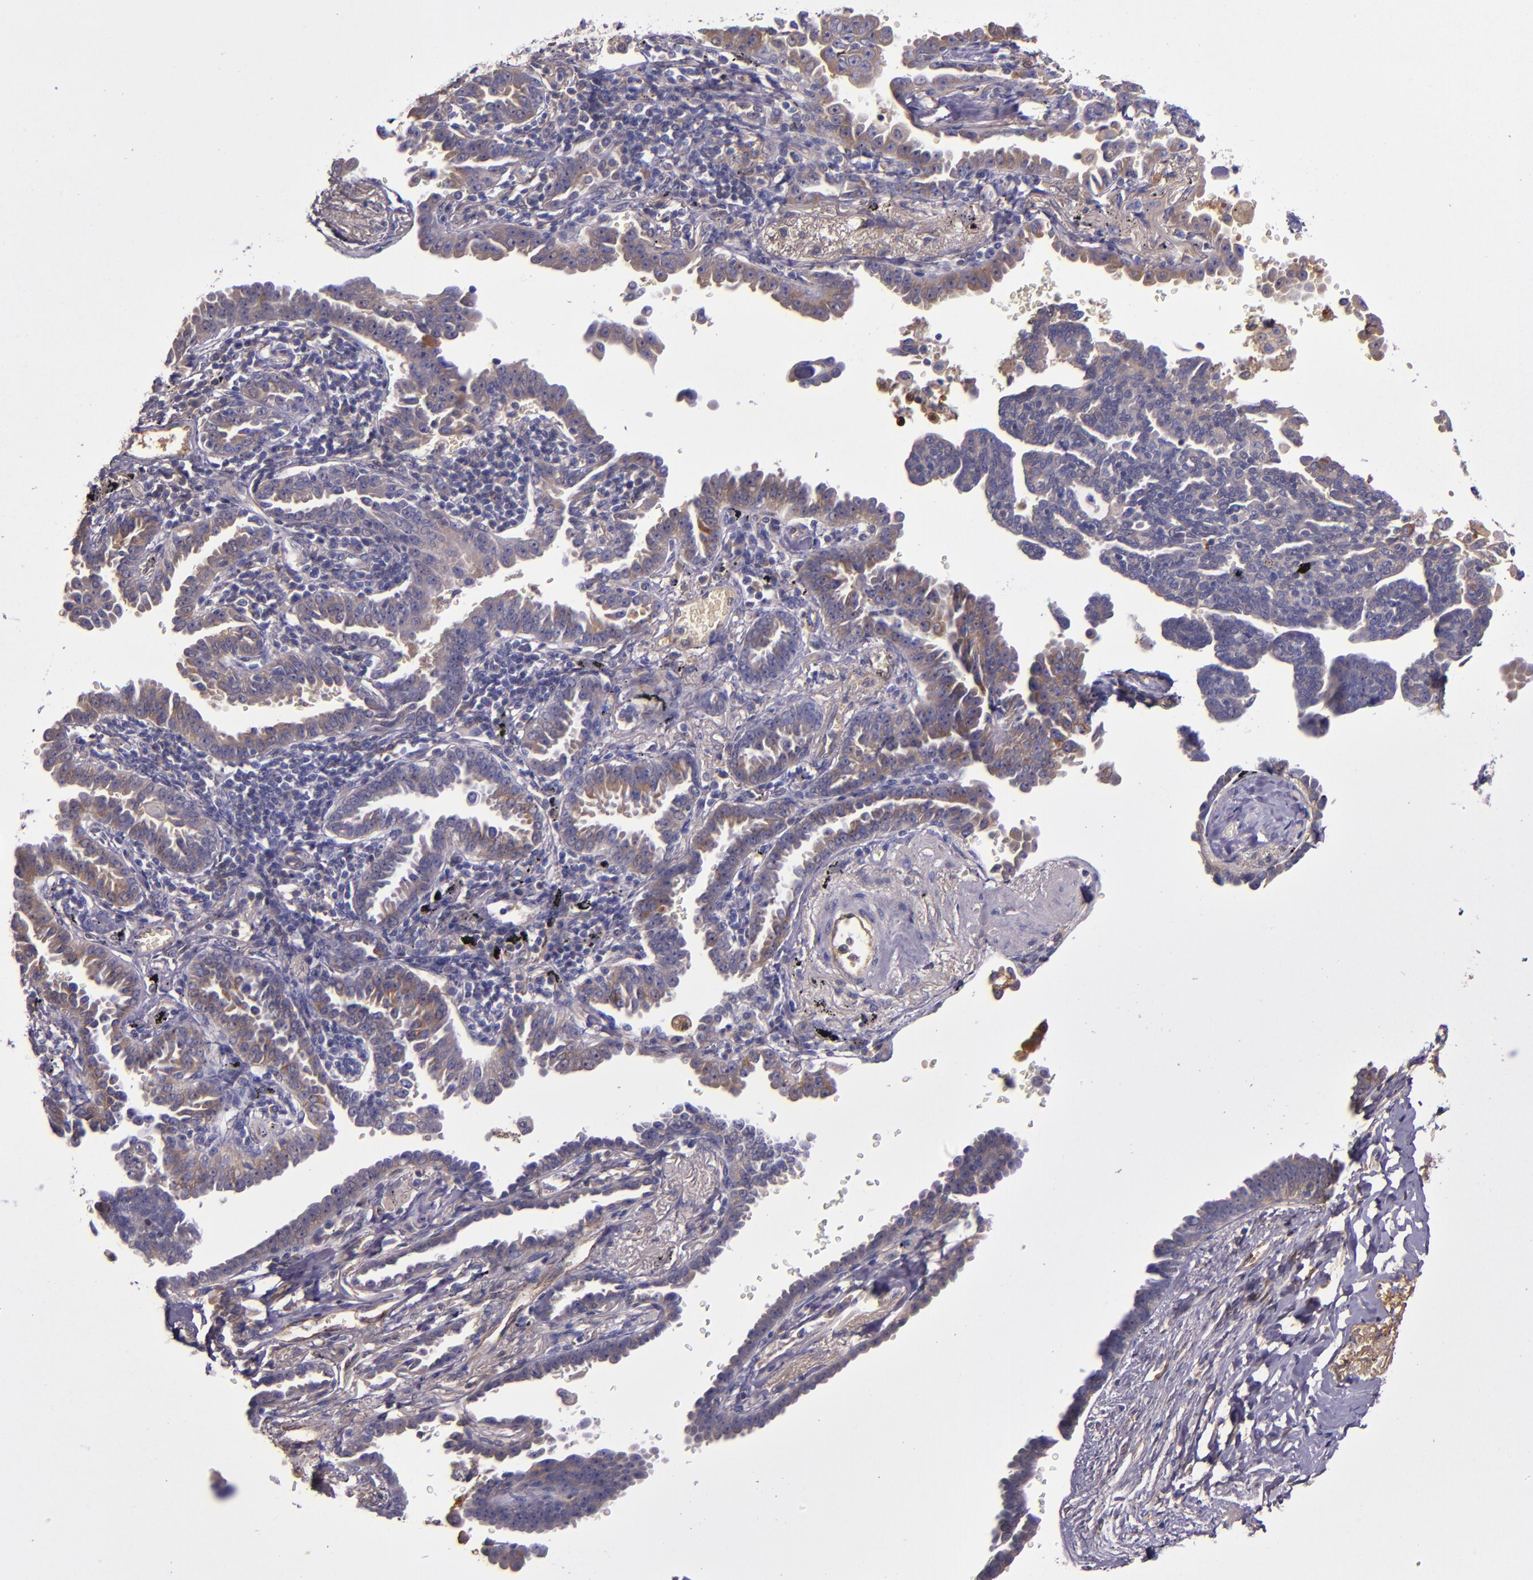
{"staining": {"intensity": "moderate", "quantity": "25%-75%", "location": "cytoplasmic/membranous"}, "tissue": "lung cancer", "cell_type": "Tumor cells", "image_type": "cancer", "snomed": [{"axis": "morphology", "description": "Adenocarcinoma, NOS"}, {"axis": "topography", "description": "Lung"}], "caption": "An image of lung cancer (adenocarcinoma) stained for a protein shows moderate cytoplasmic/membranous brown staining in tumor cells.", "gene": "CLEC3B", "patient": {"sex": "female", "age": 64}}